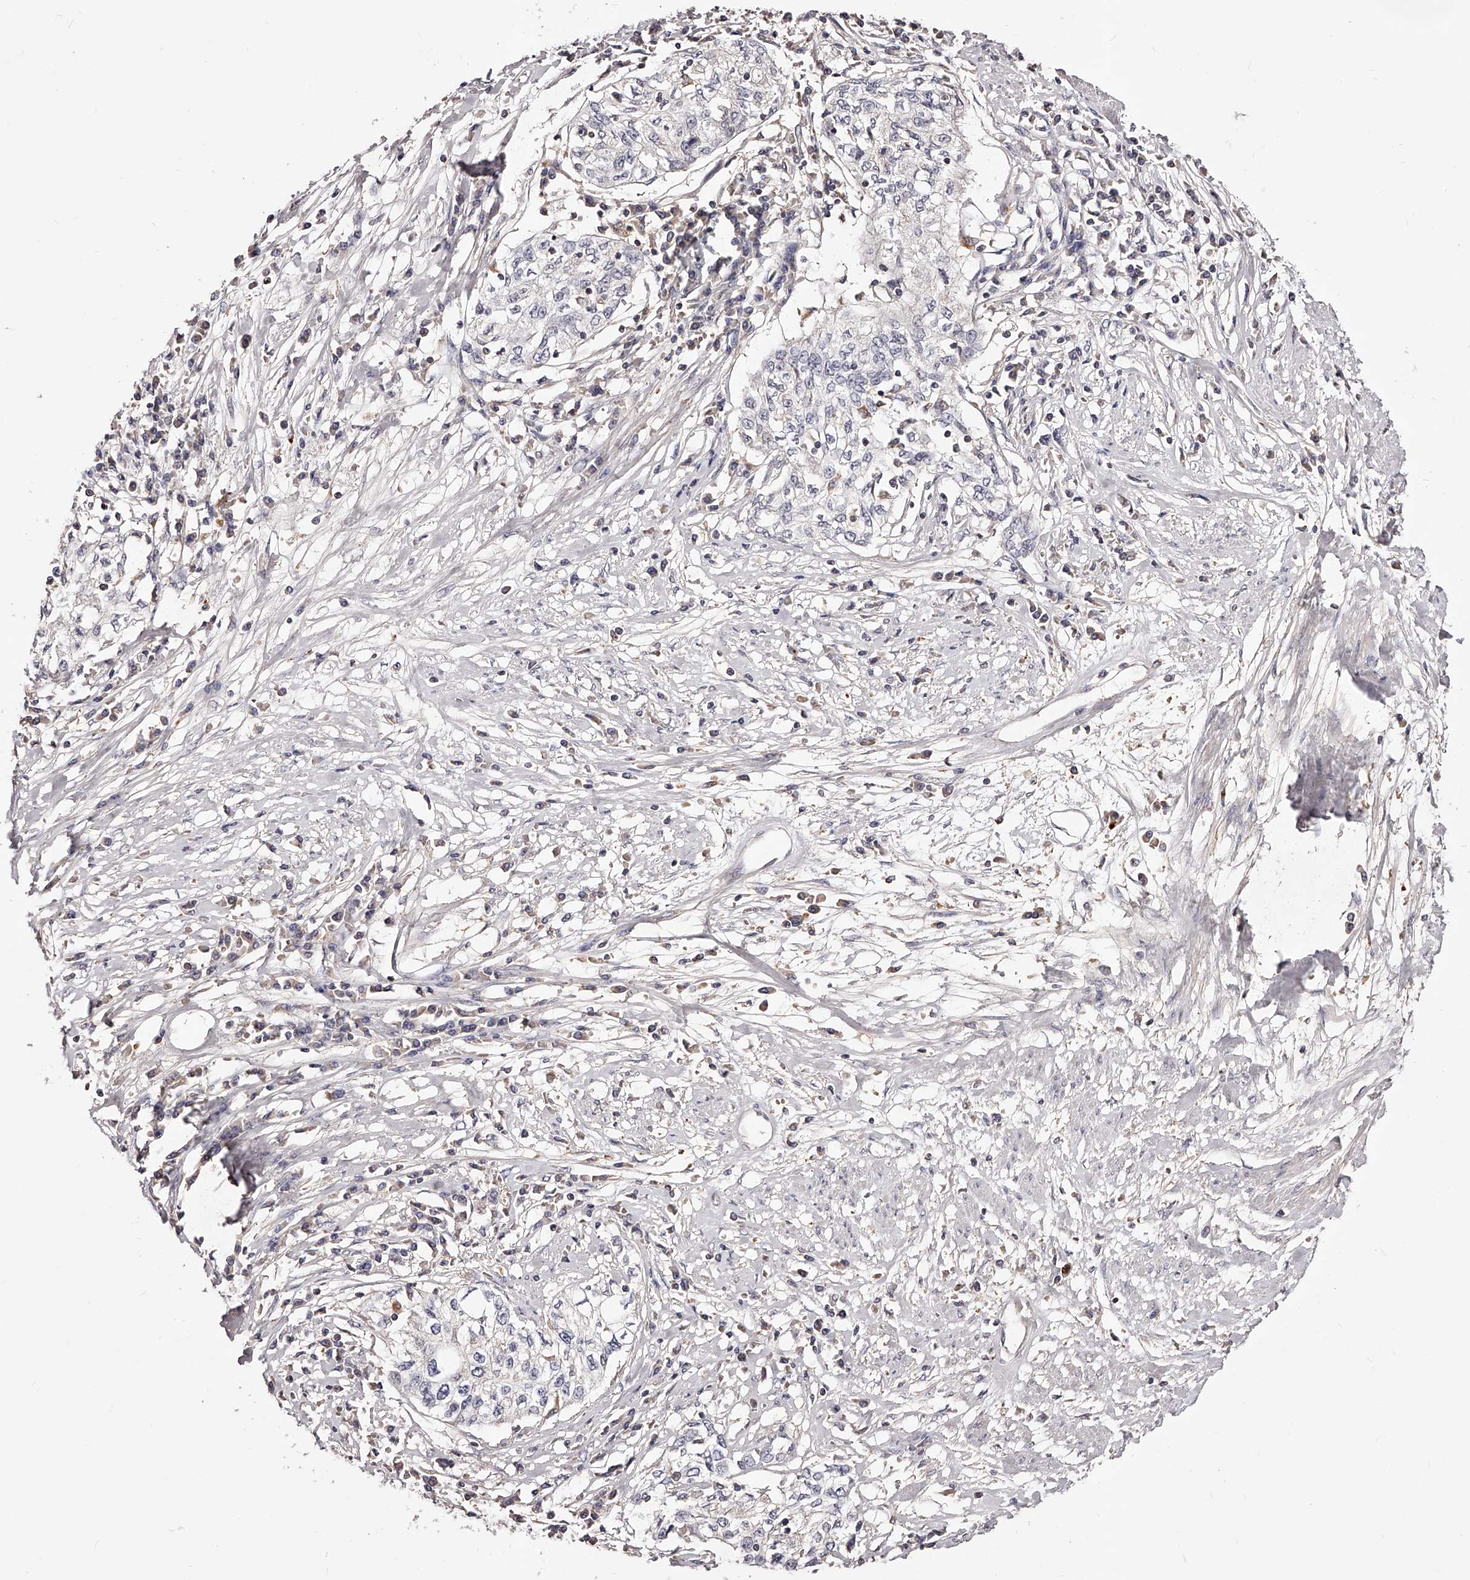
{"staining": {"intensity": "negative", "quantity": "none", "location": "none"}, "tissue": "cervical cancer", "cell_type": "Tumor cells", "image_type": "cancer", "snomed": [{"axis": "morphology", "description": "Squamous cell carcinoma, NOS"}, {"axis": "topography", "description": "Cervix"}], "caption": "High magnification brightfield microscopy of cervical cancer (squamous cell carcinoma) stained with DAB (3,3'-diaminobenzidine) (brown) and counterstained with hematoxylin (blue): tumor cells show no significant expression.", "gene": "PHACTR1", "patient": {"sex": "female", "age": 57}}